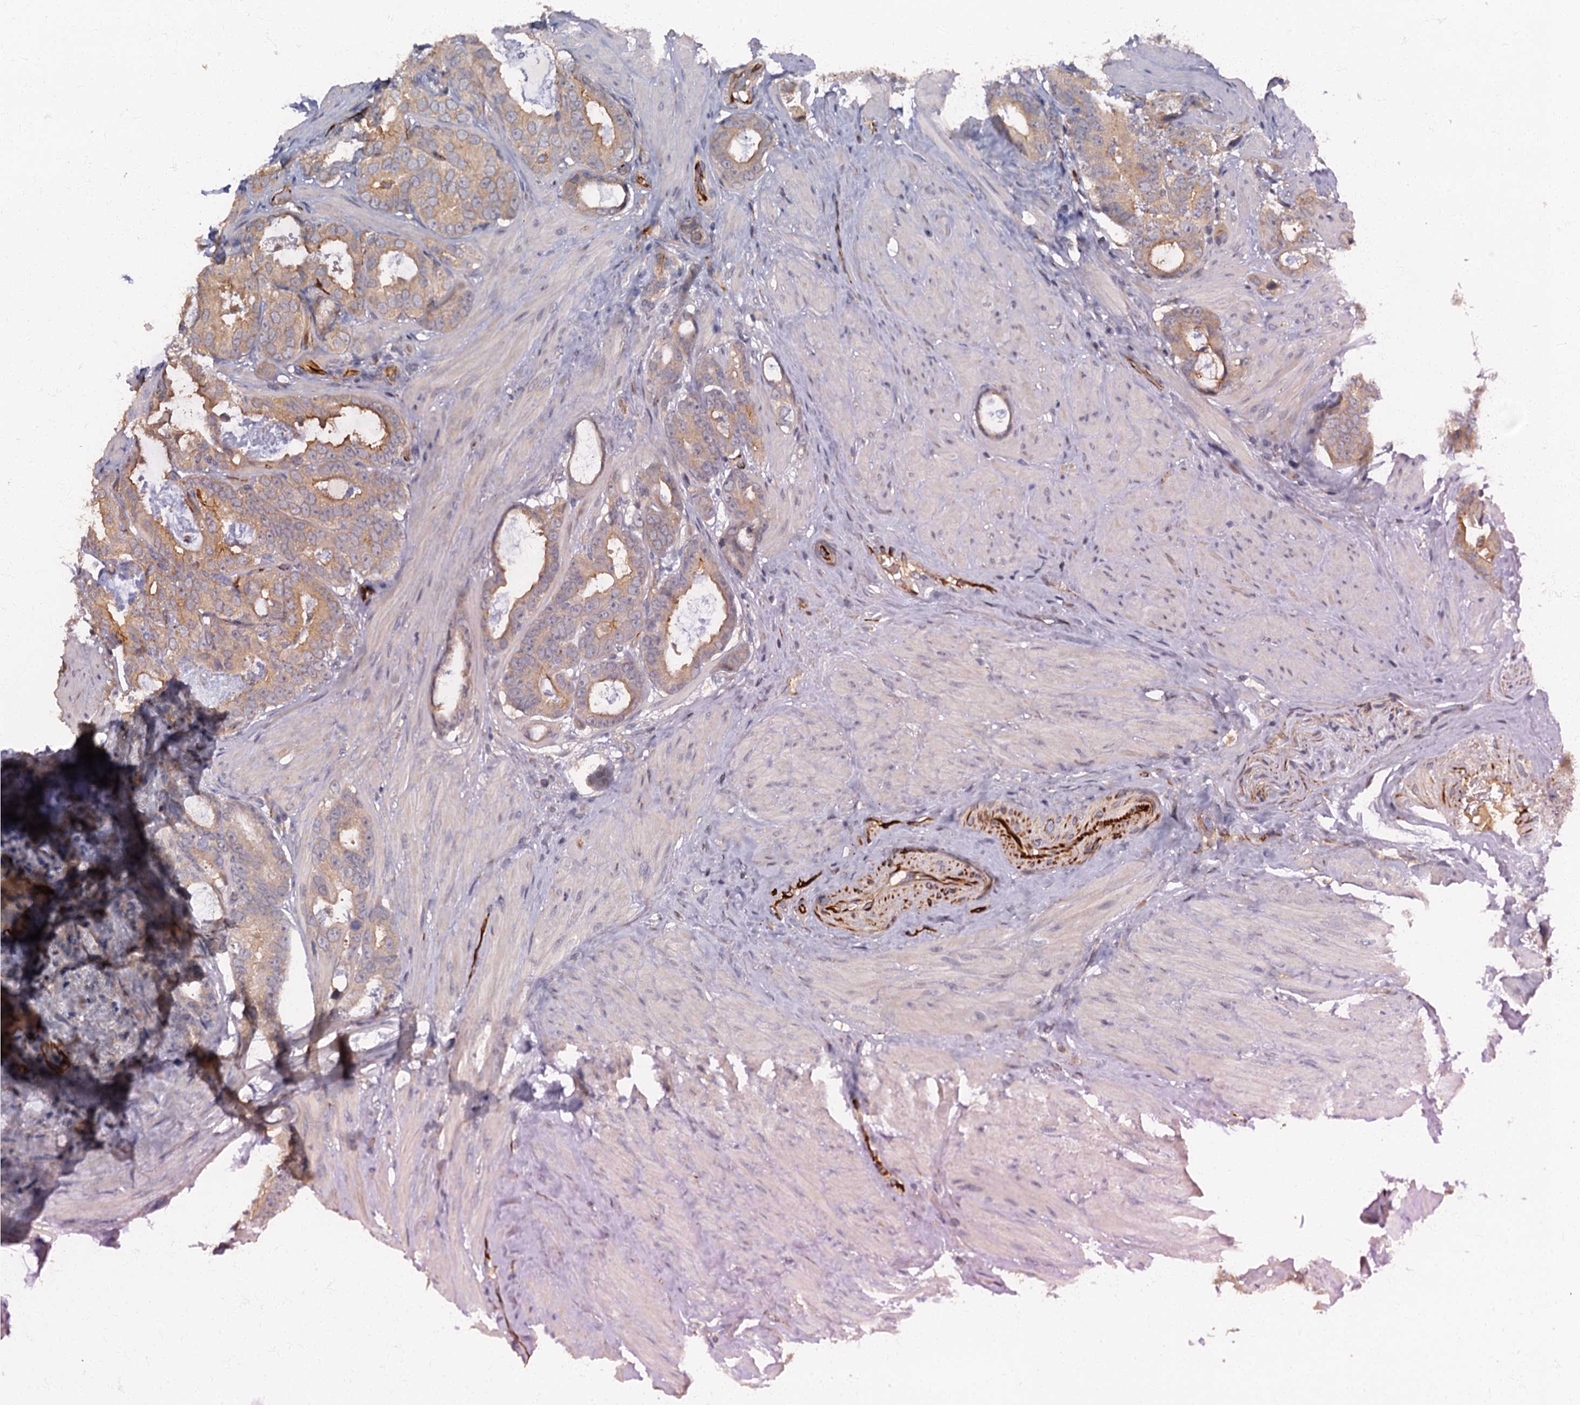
{"staining": {"intensity": "weak", "quantity": ">75%", "location": "cytoplasmic/membranous"}, "tissue": "prostate cancer", "cell_type": "Tumor cells", "image_type": "cancer", "snomed": [{"axis": "morphology", "description": "Adenocarcinoma, Low grade"}, {"axis": "topography", "description": "Prostate"}], "caption": "Prostate cancer tissue demonstrates weak cytoplasmic/membranous staining in approximately >75% of tumor cells", "gene": "ARL11", "patient": {"sex": "male", "age": 71}}